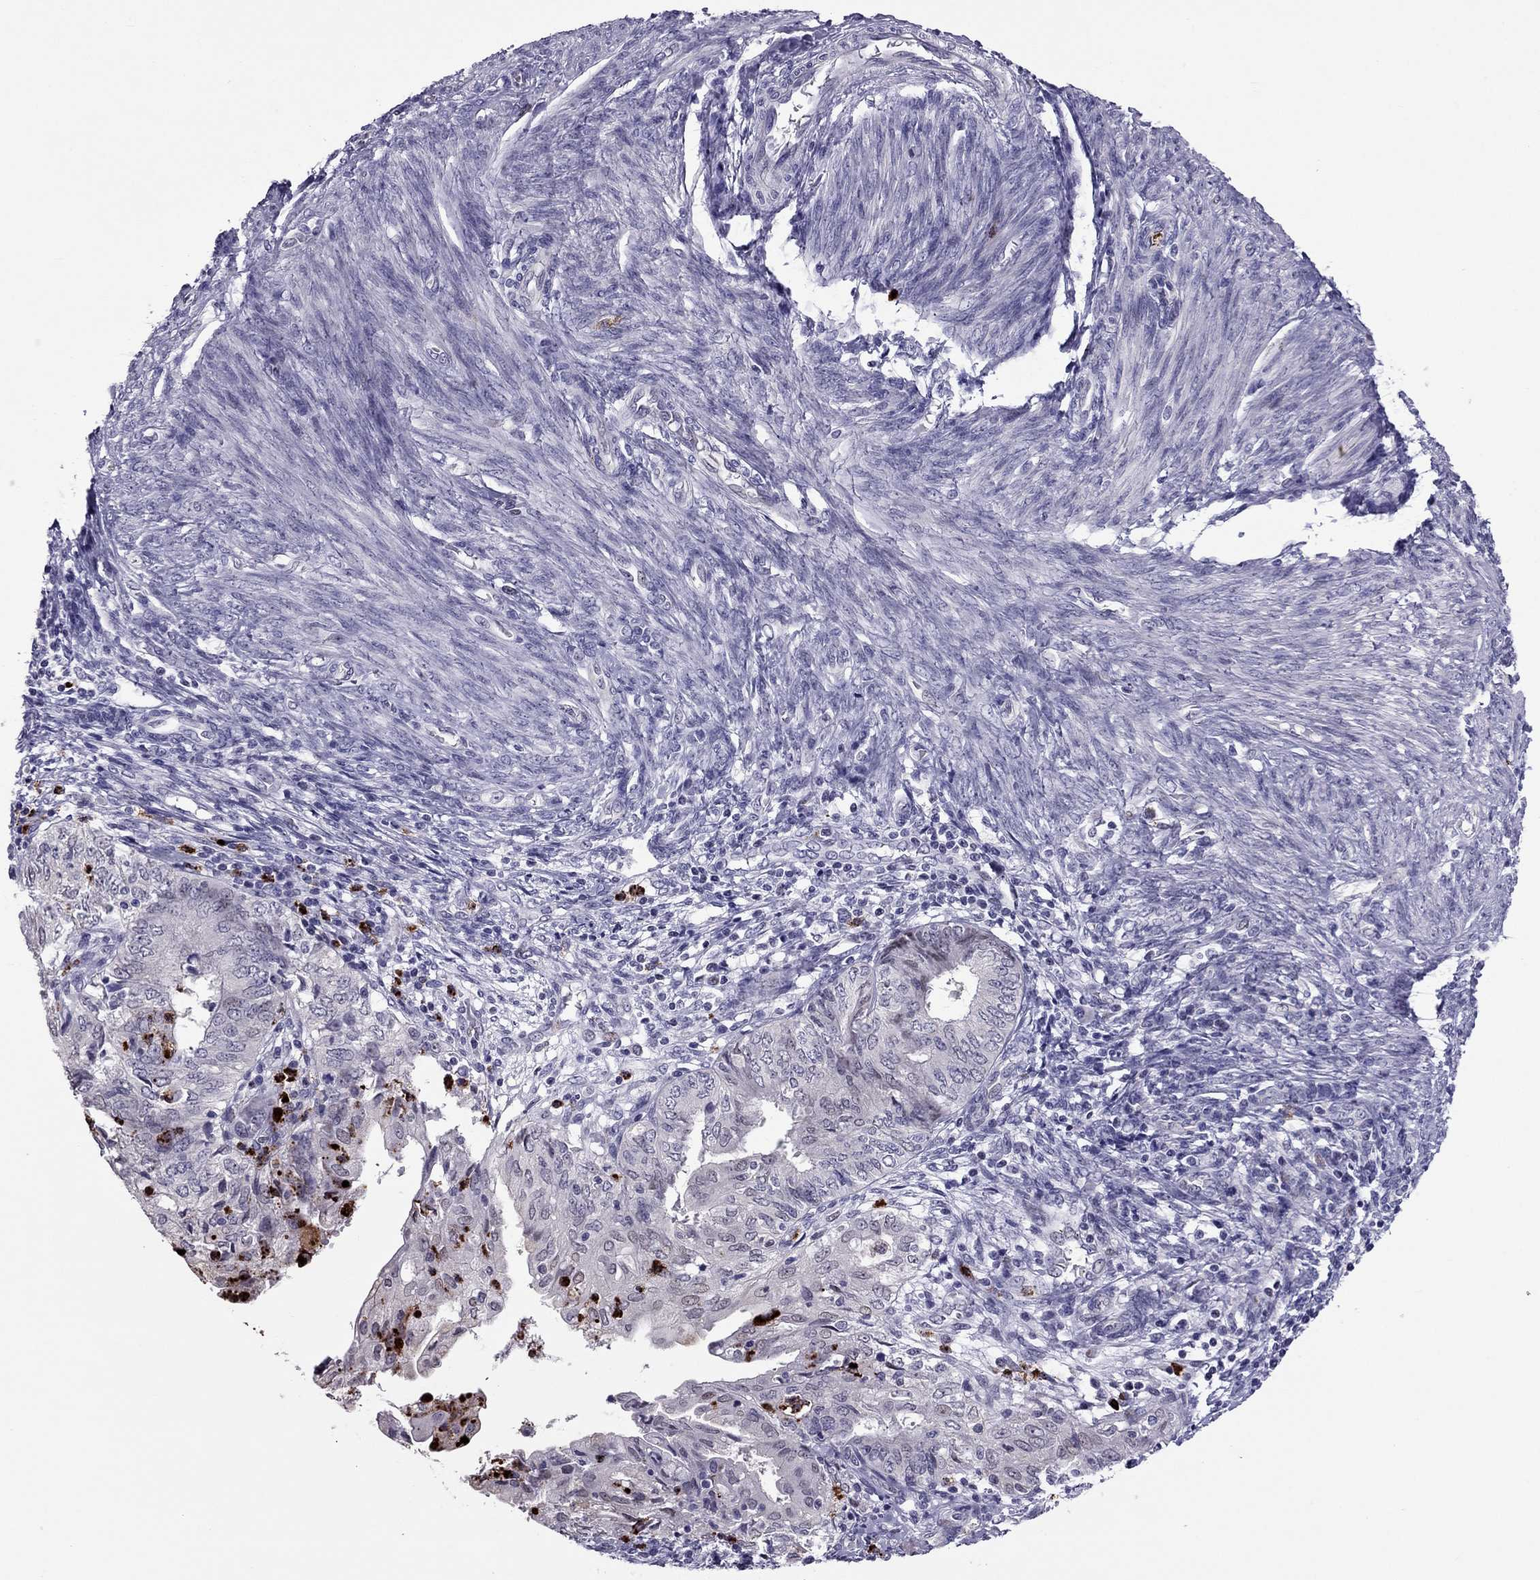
{"staining": {"intensity": "negative", "quantity": "none", "location": "none"}, "tissue": "endometrial cancer", "cell_type": "Tumor cells", "image_type": "cancer", "snomed": [{"axis": "morphology", "description": "Adenocarcinoma, NOS"}, {"axis": "topography", "description": "Endometrium"}], "caption": "Adenocarcinoma (endometrial) stained for a protein using immunohistochemistry (IHC) shows no expression tumor cells.", "gene": "CCL27", "patient": {"sex": "female", "age": 68}}